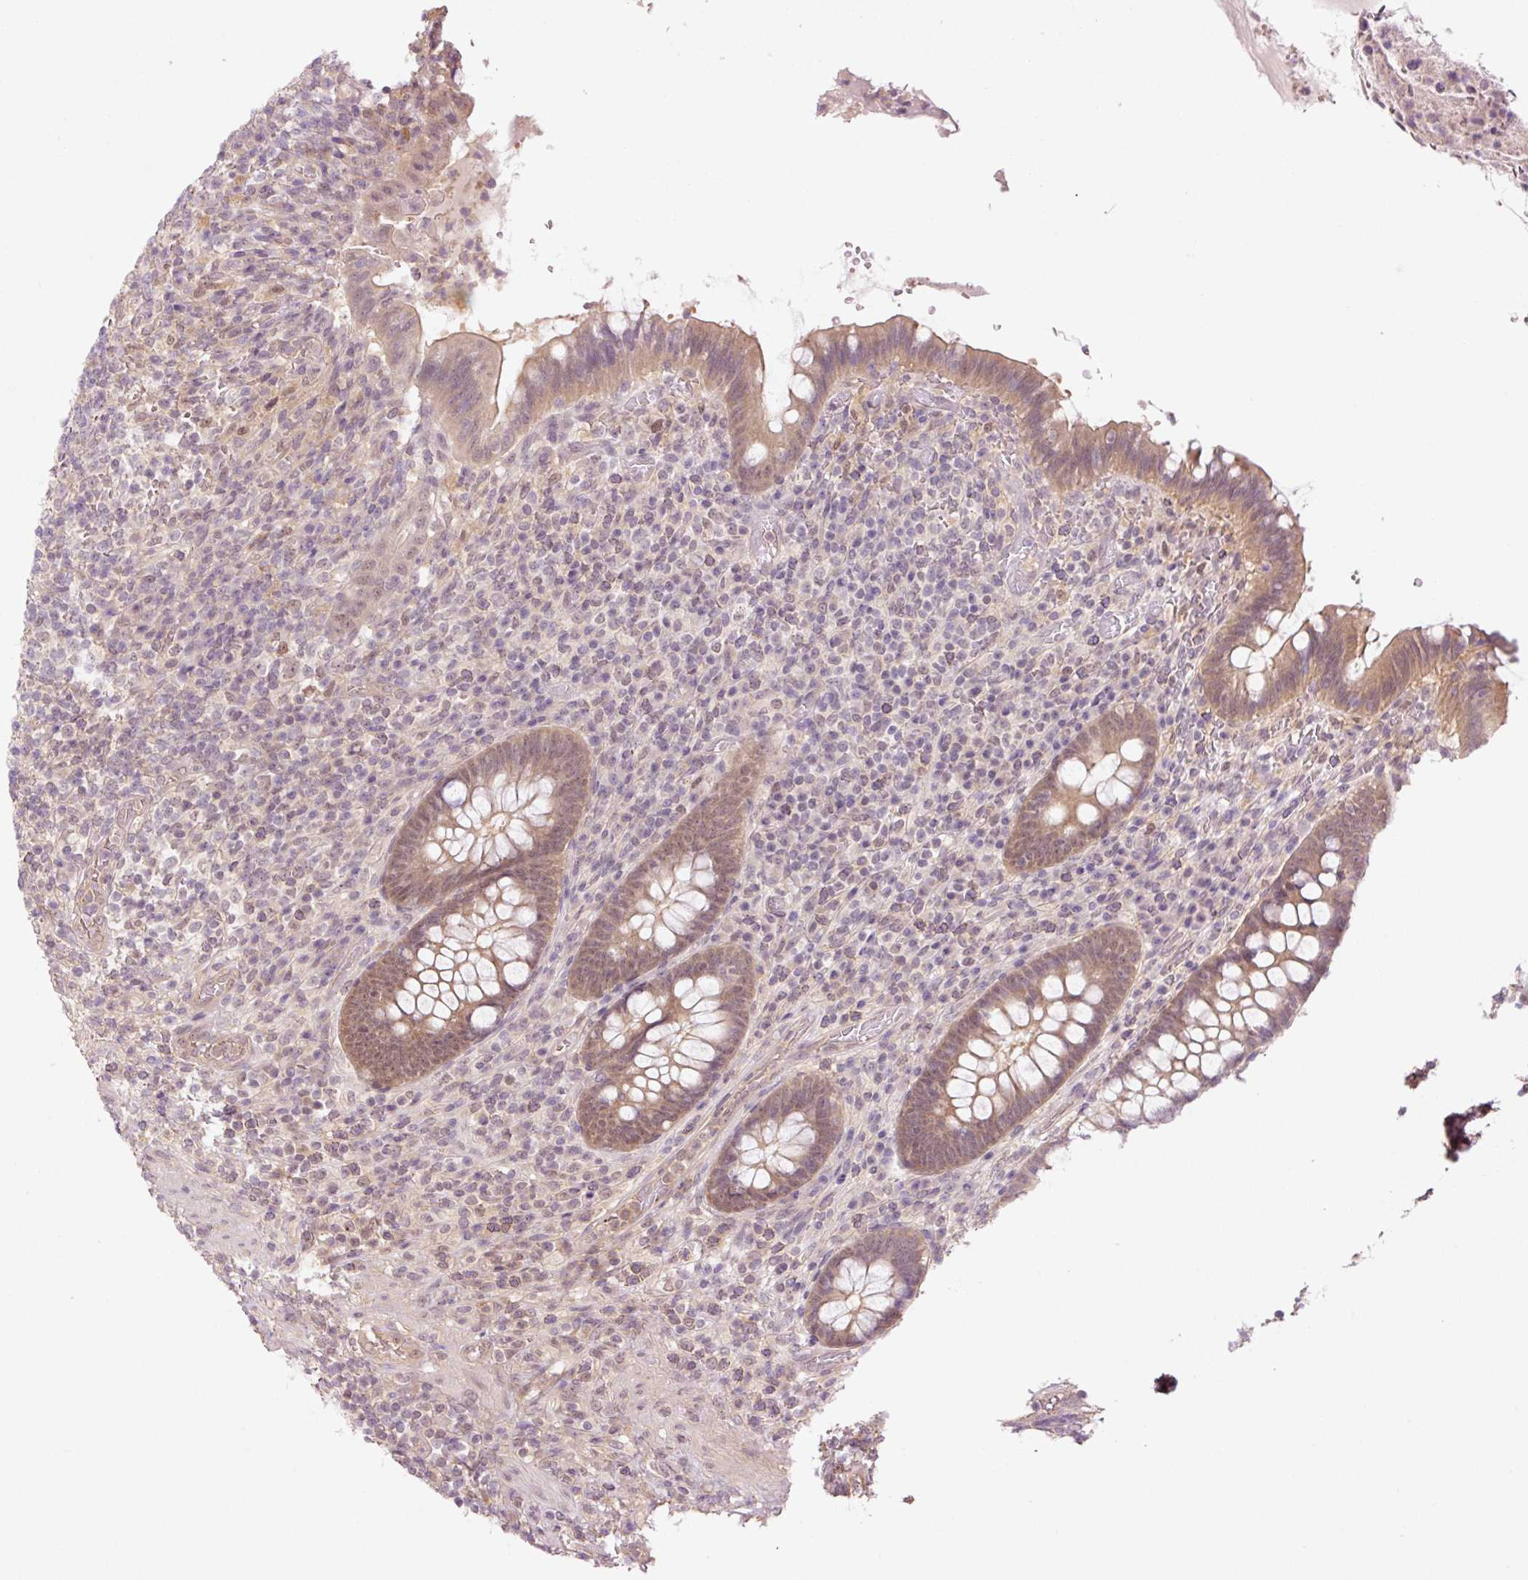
{"staining": {"intensity": "moderate", "quantity": ">75%", "location": "cytoplasmic/membranous"}, "tissue": "appendix", "cell_type": "Glandular cells", "image_type": "normal", "snomed": [{"axis": "morphology", "description": "Normal tissue, NOS"}, {"axis": "topography", "description": "Appendix"}], "caption": "The micrograph reveals immunohistochemical staining of benign appendix. There is moderate cytoplasmic/membranous expression is identified in about >75% of glandular cells.", "gene": "OXER1", "patient": {"sex": "female", "age": 43}}